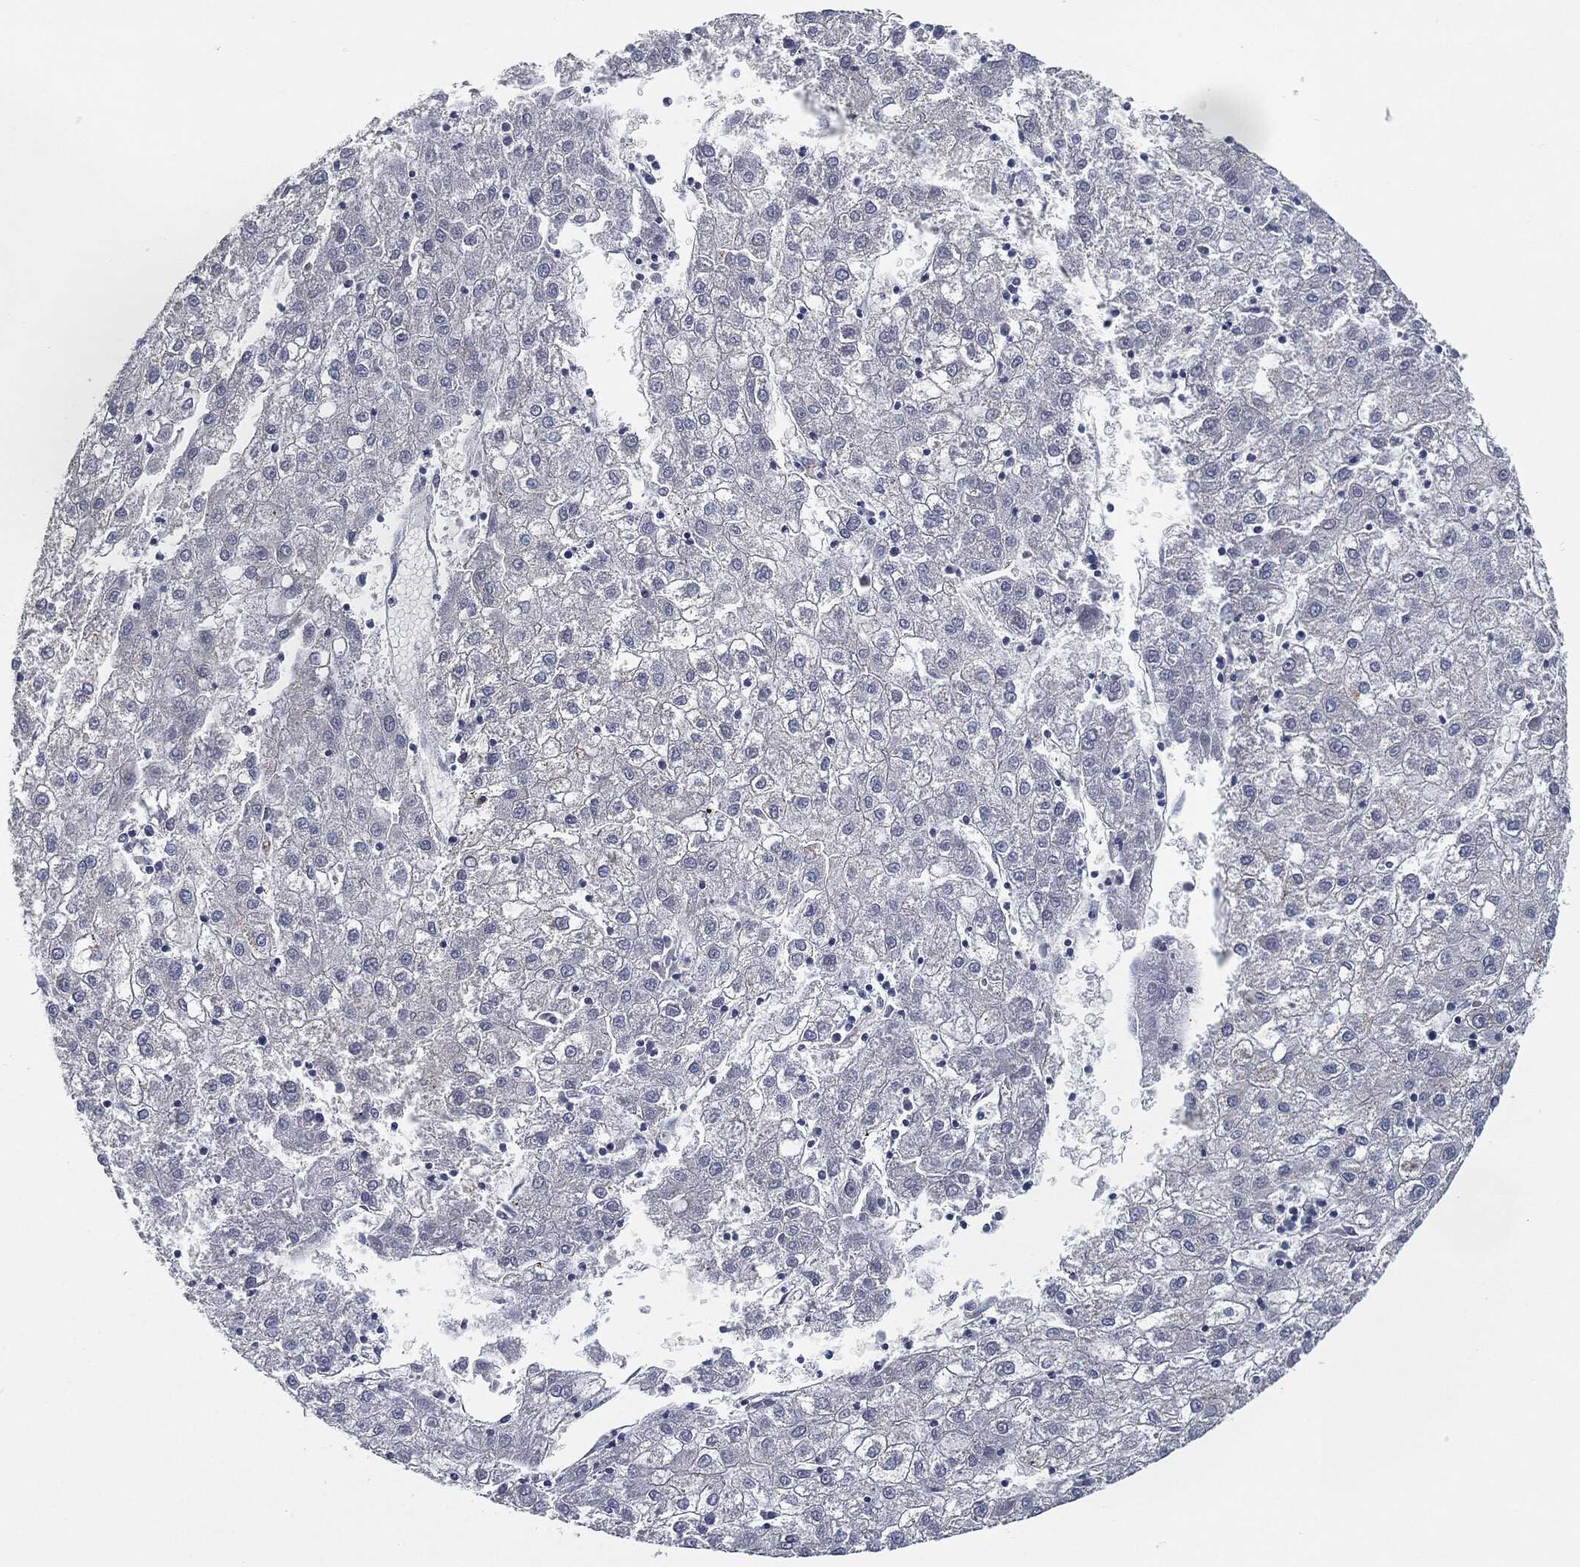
{"staining": {"intensity": "negative", "quantity": "none", "location": "none"}, "tissue": "liver cancer", "cell_type": "Tumor cells", "image_type": "cancer", "snomed": [{"axis": "morphology", "description": "Carcinoma, Hepatocellular, NOS"}, {"axis": "topography", "description": "Liver"}], "caption": "High power microscopy micrograph of an immunohistochemistry histopathology image of hepatocellular carcinoma (liver), revealing no significant positivity in tumor cells. (Brightfield microscopy of DAB (3,3'-diaminobenzidine) immunohistochemistry at high magnification).", "gene": "SVIL", "patient": {"sex": "male", "age": 72}}